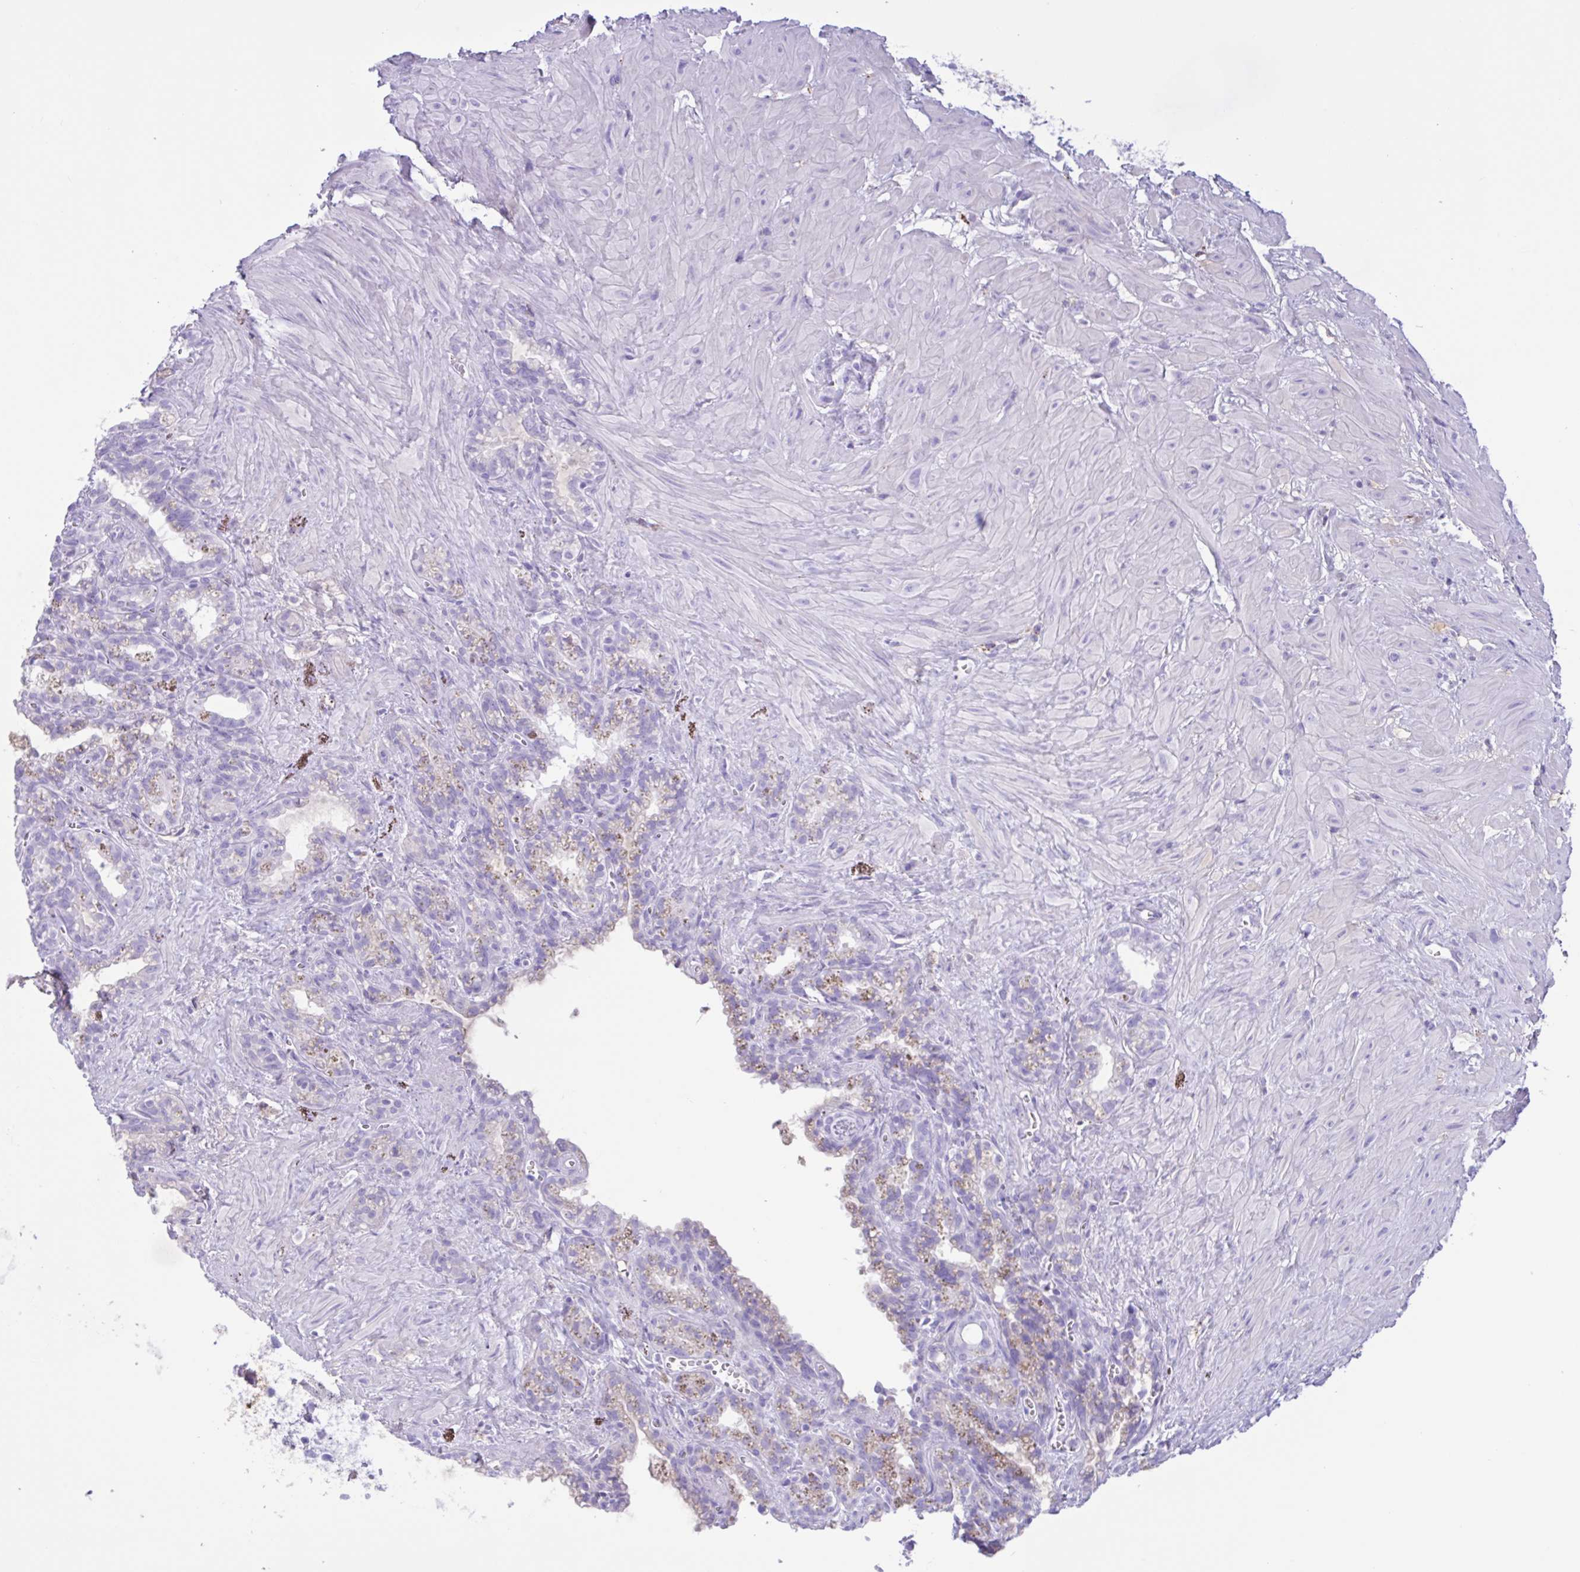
{"staining": {"intensity": "moderate", "quantity": "<25%", "location": "cytoplasmic/membranous"}, "tissue": "seminal vesicle", "cell_type": "Glandular cells", "image_type": "normal", "snomed": [{"axis": "morphology", "description": "Normal tissue, NOS"}, {"axis": "topography", "description": "Seminal veicle"}], "caption": "About <25% of glandular cells in unremarkable seminal vesicle display moderate cytoplasmic/membranous protein staining as visualized by brown immunohistochemical staining.", "gene": "LARGE2", "patient": {"sex": "male", "age": 76}}